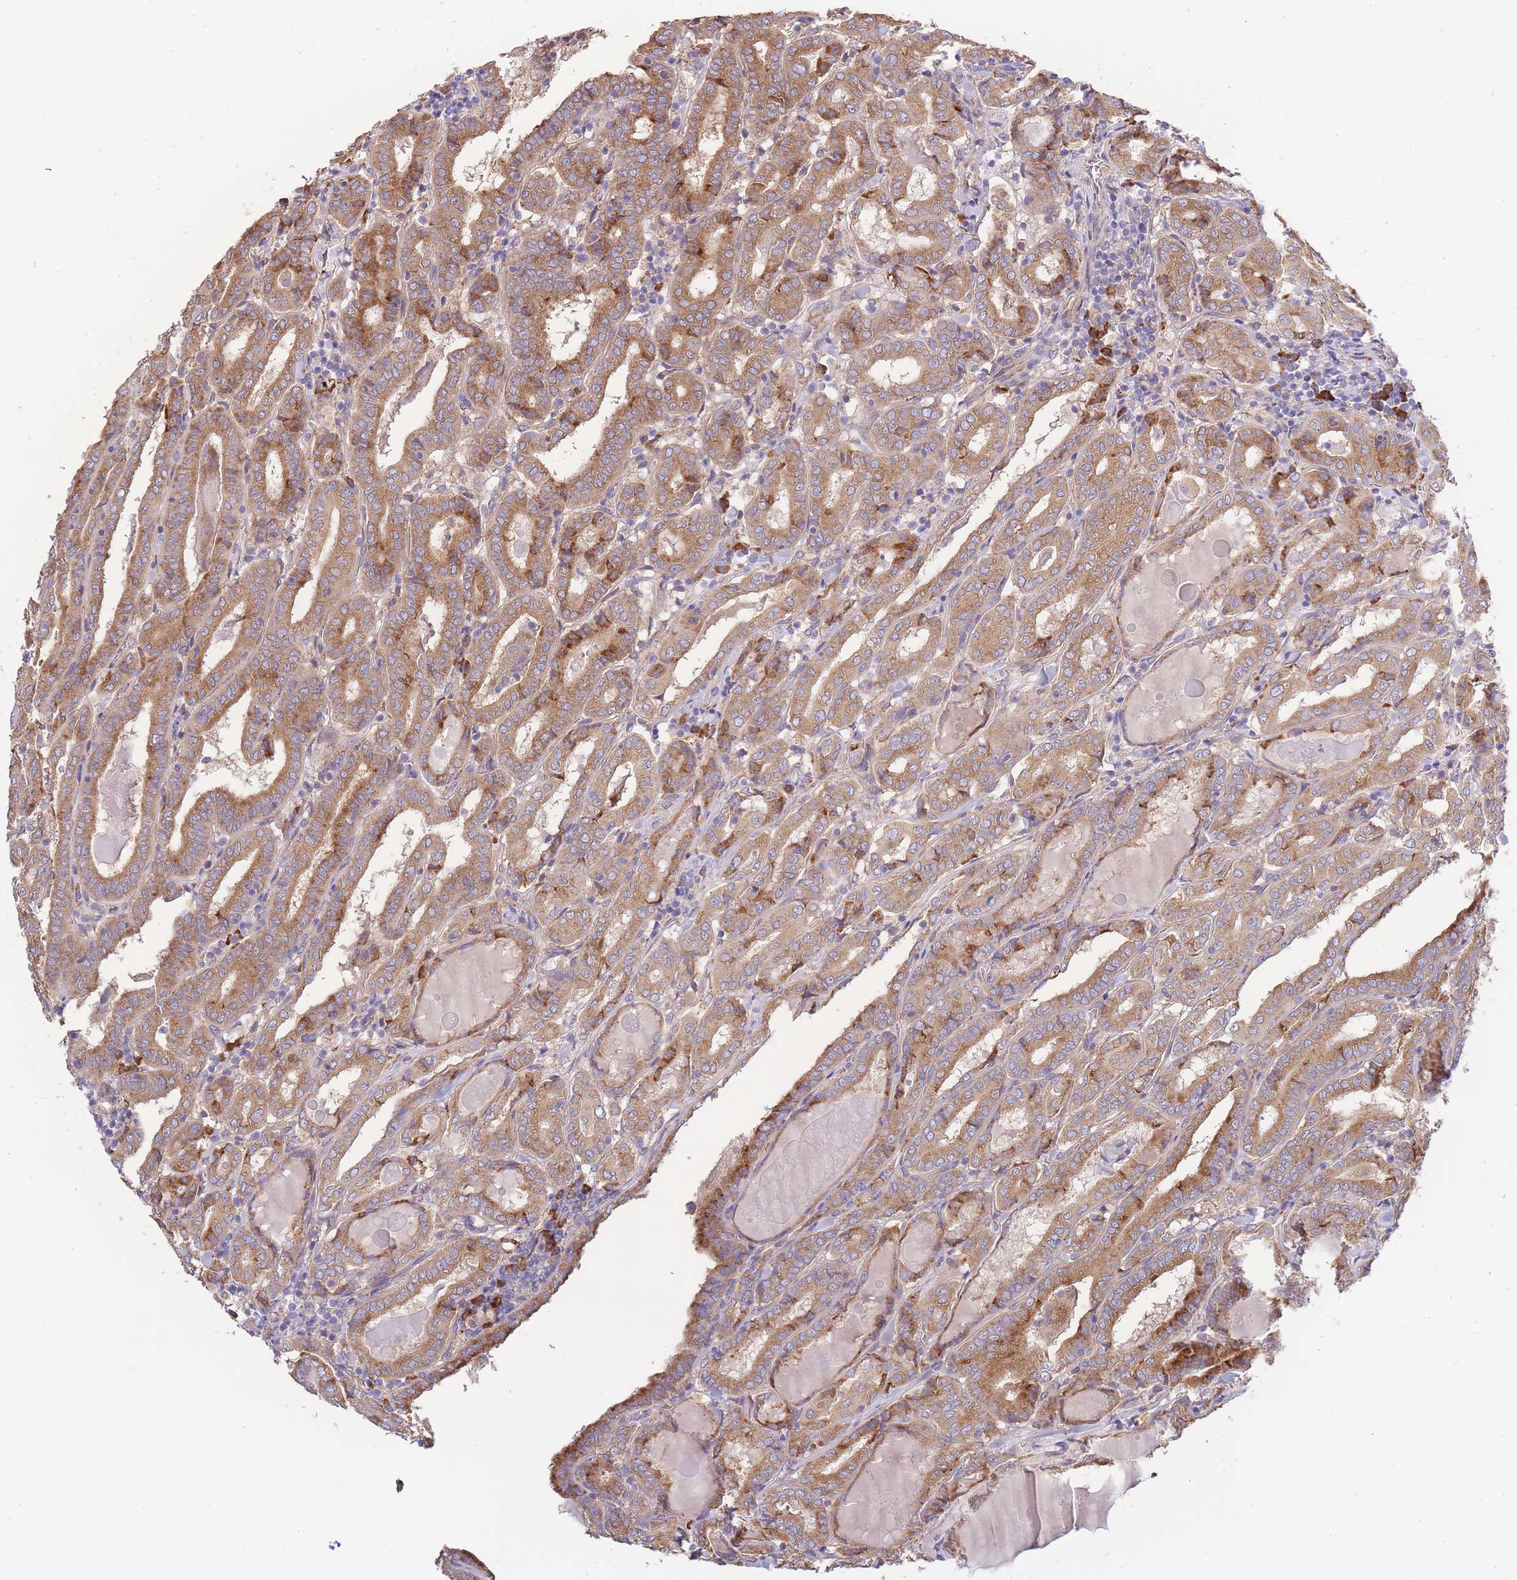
{"staining": {"intensity": "moderate", "quantity": ">75%", "location": "cytoplasmic/membranous"}, "tissue": "thyroid cancer", "cell_type": "Tumor cells", "image_type": "cancer", "snomed": [{"axis": "morphology", "description": "Papillary adenocarcinoma, NOS"}, {"axis": "topography", "description": "Thyroid gland"}], "caption": "Thyroid papillary adenocarcinoma stained for a protein displays moderate cytoplasmic/membranous positivity in tumor cells. Immunohistochemistry stains the protein of interest in brown and the nuclei are stained blue.", "gene": "BEX1", "patient": {"sex": "female", "age": 72}}